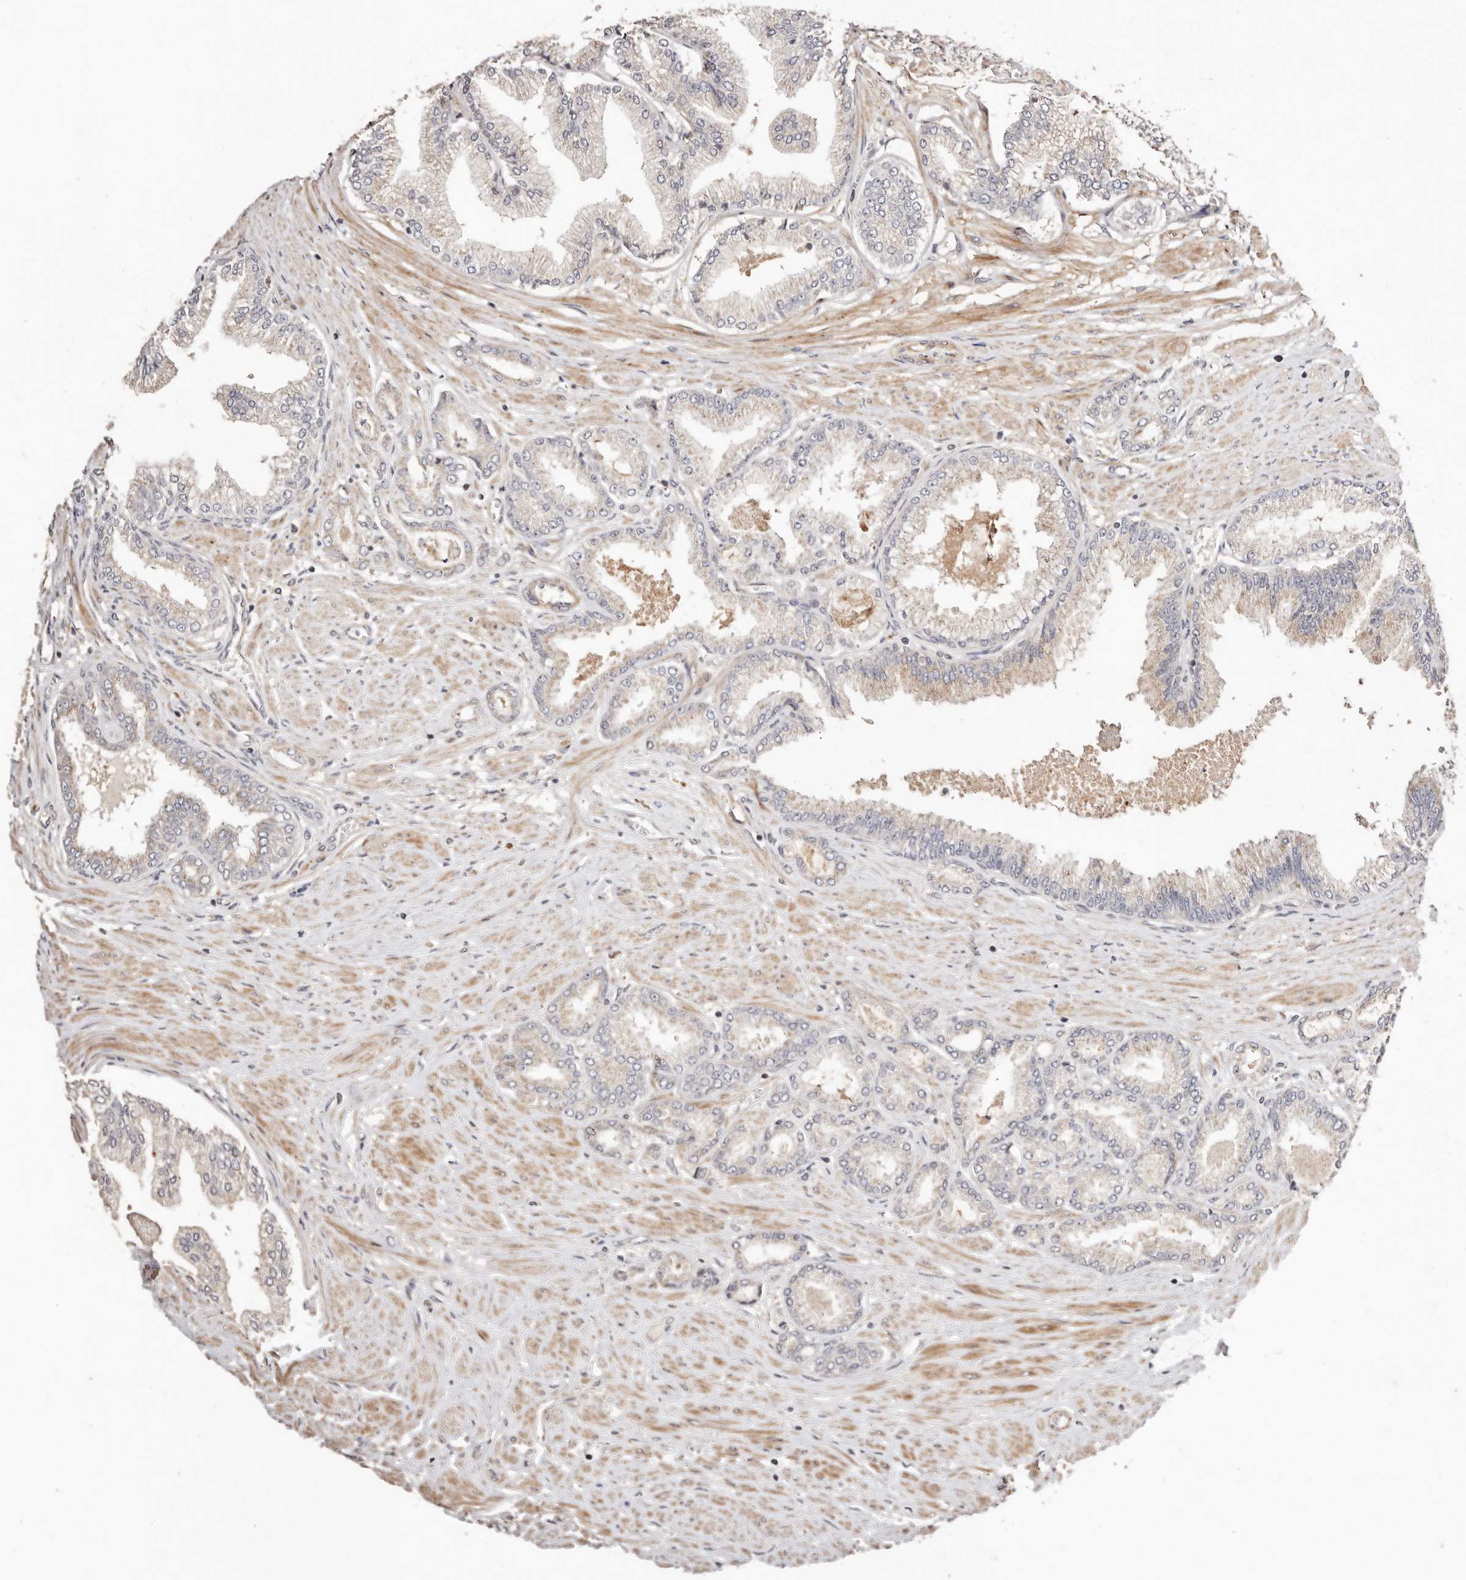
{"staining": {"intensity": "weak", "quantity": "25%-75%", "location": "cytoplasmic/membranous"}, "tissue": "prostate cancer", "cell_type": "Tumor cells", "image_type": "cancer", "snomed": [{"axis": "morphology", "description": "Adenocarcinoma, Low grade"}, {"axis": "topography", "description": "Prostate"}], "caption": "Immunohistochemical staining of prostate cancer displays low levels of weak cytoplasmic/membranous staining in approximately 25%-75% of tumor cells.", "gene": "APOL6", "patient": {"sex": "male", "age": 63}}